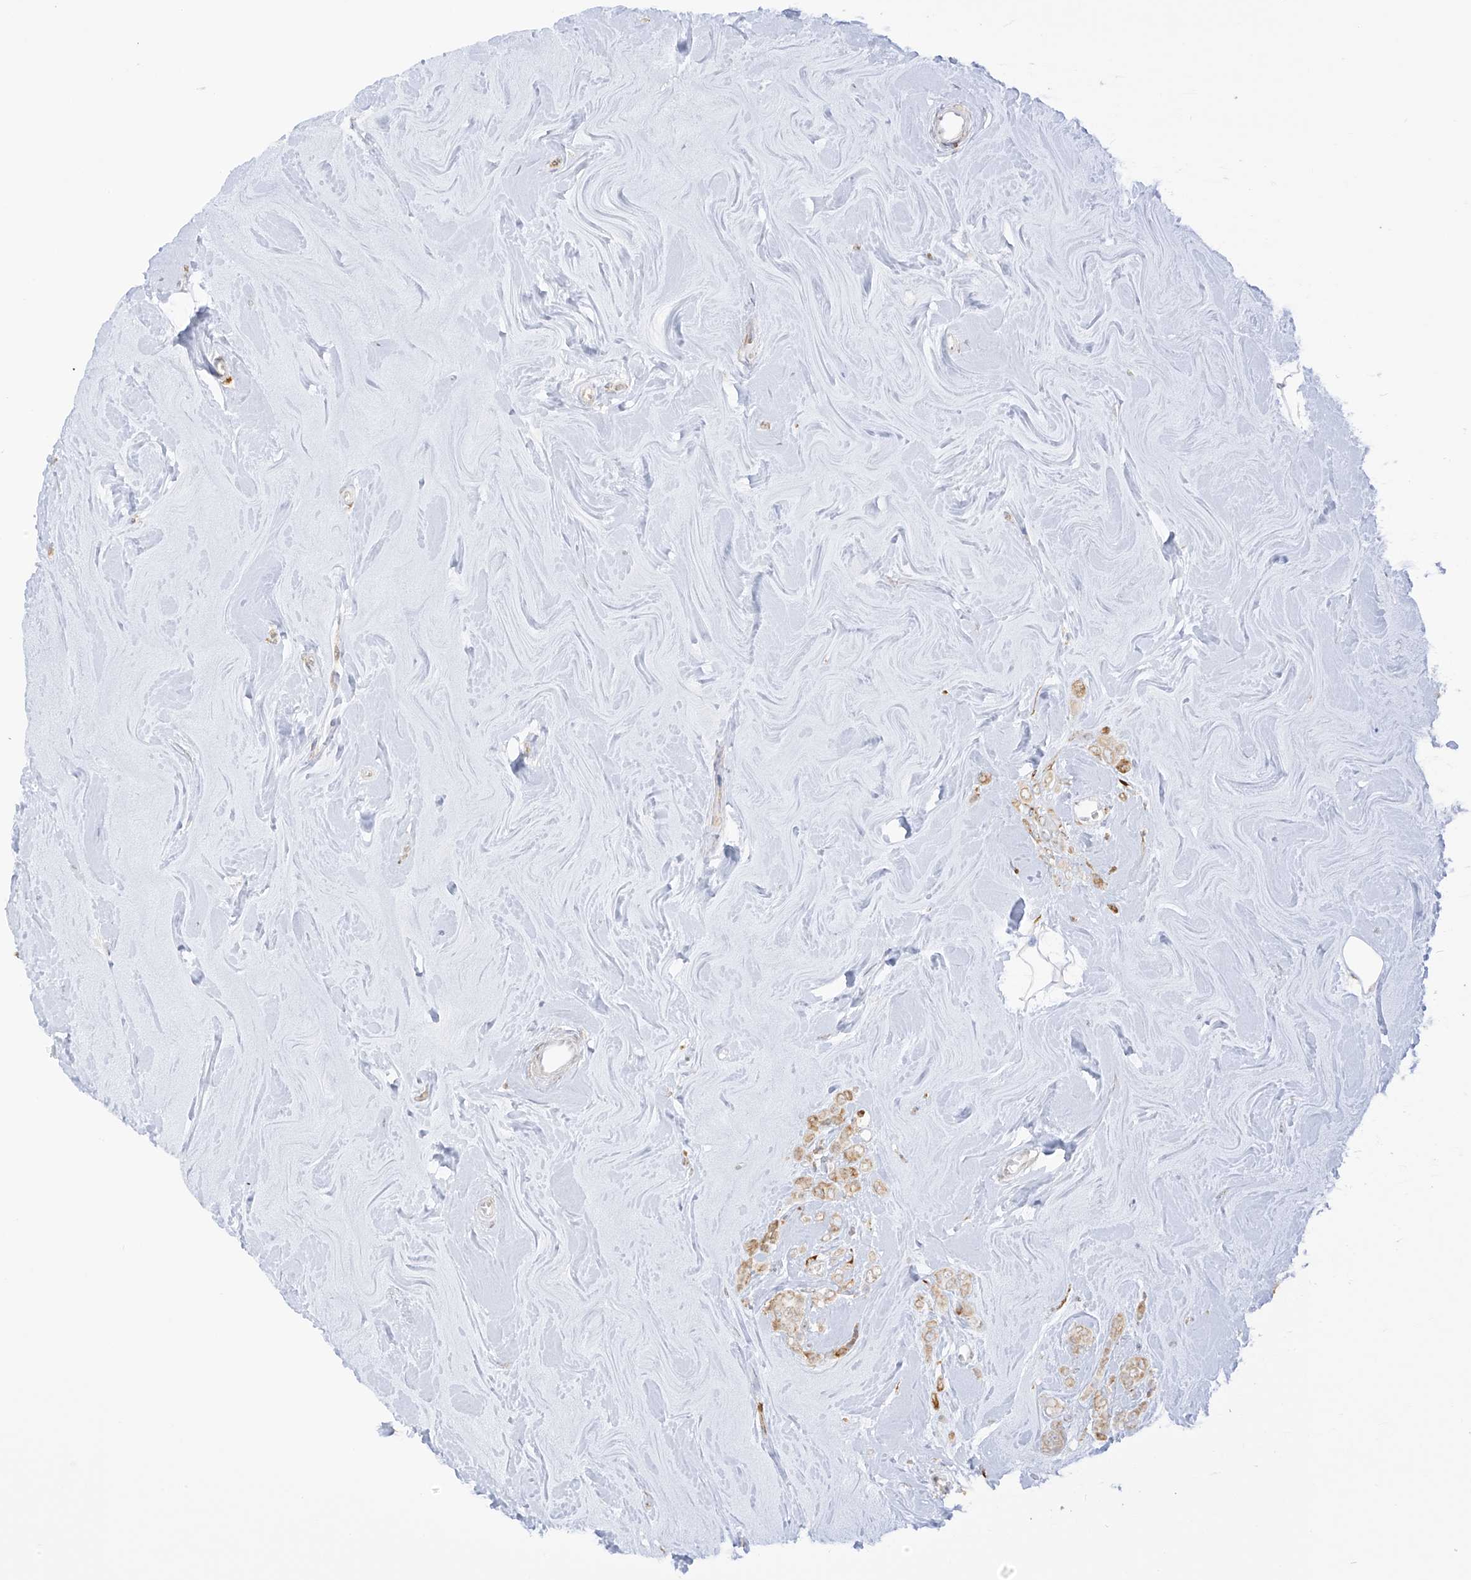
{"staining": {"intensity": "moderate", "quantity": "<25%", "location": "cytoplasmic/membranous"}, "tissue": "breast cancer", "cell_type": "Tumor cells", "image_type": "cancer", "snomed": [{"axis": "morphology", "description": "Lobular carcinoma"}, {"axis": "topography", "description": "Breast"}], "caption": "Breast cancer tissue exhibits moderate cytoplasmic/membranous positivity in approximately <25% of tumor cells, visualized by immunohistochemistry.", "gene": "LRRC59", "patient": {"sex": "female", "age": 47}}